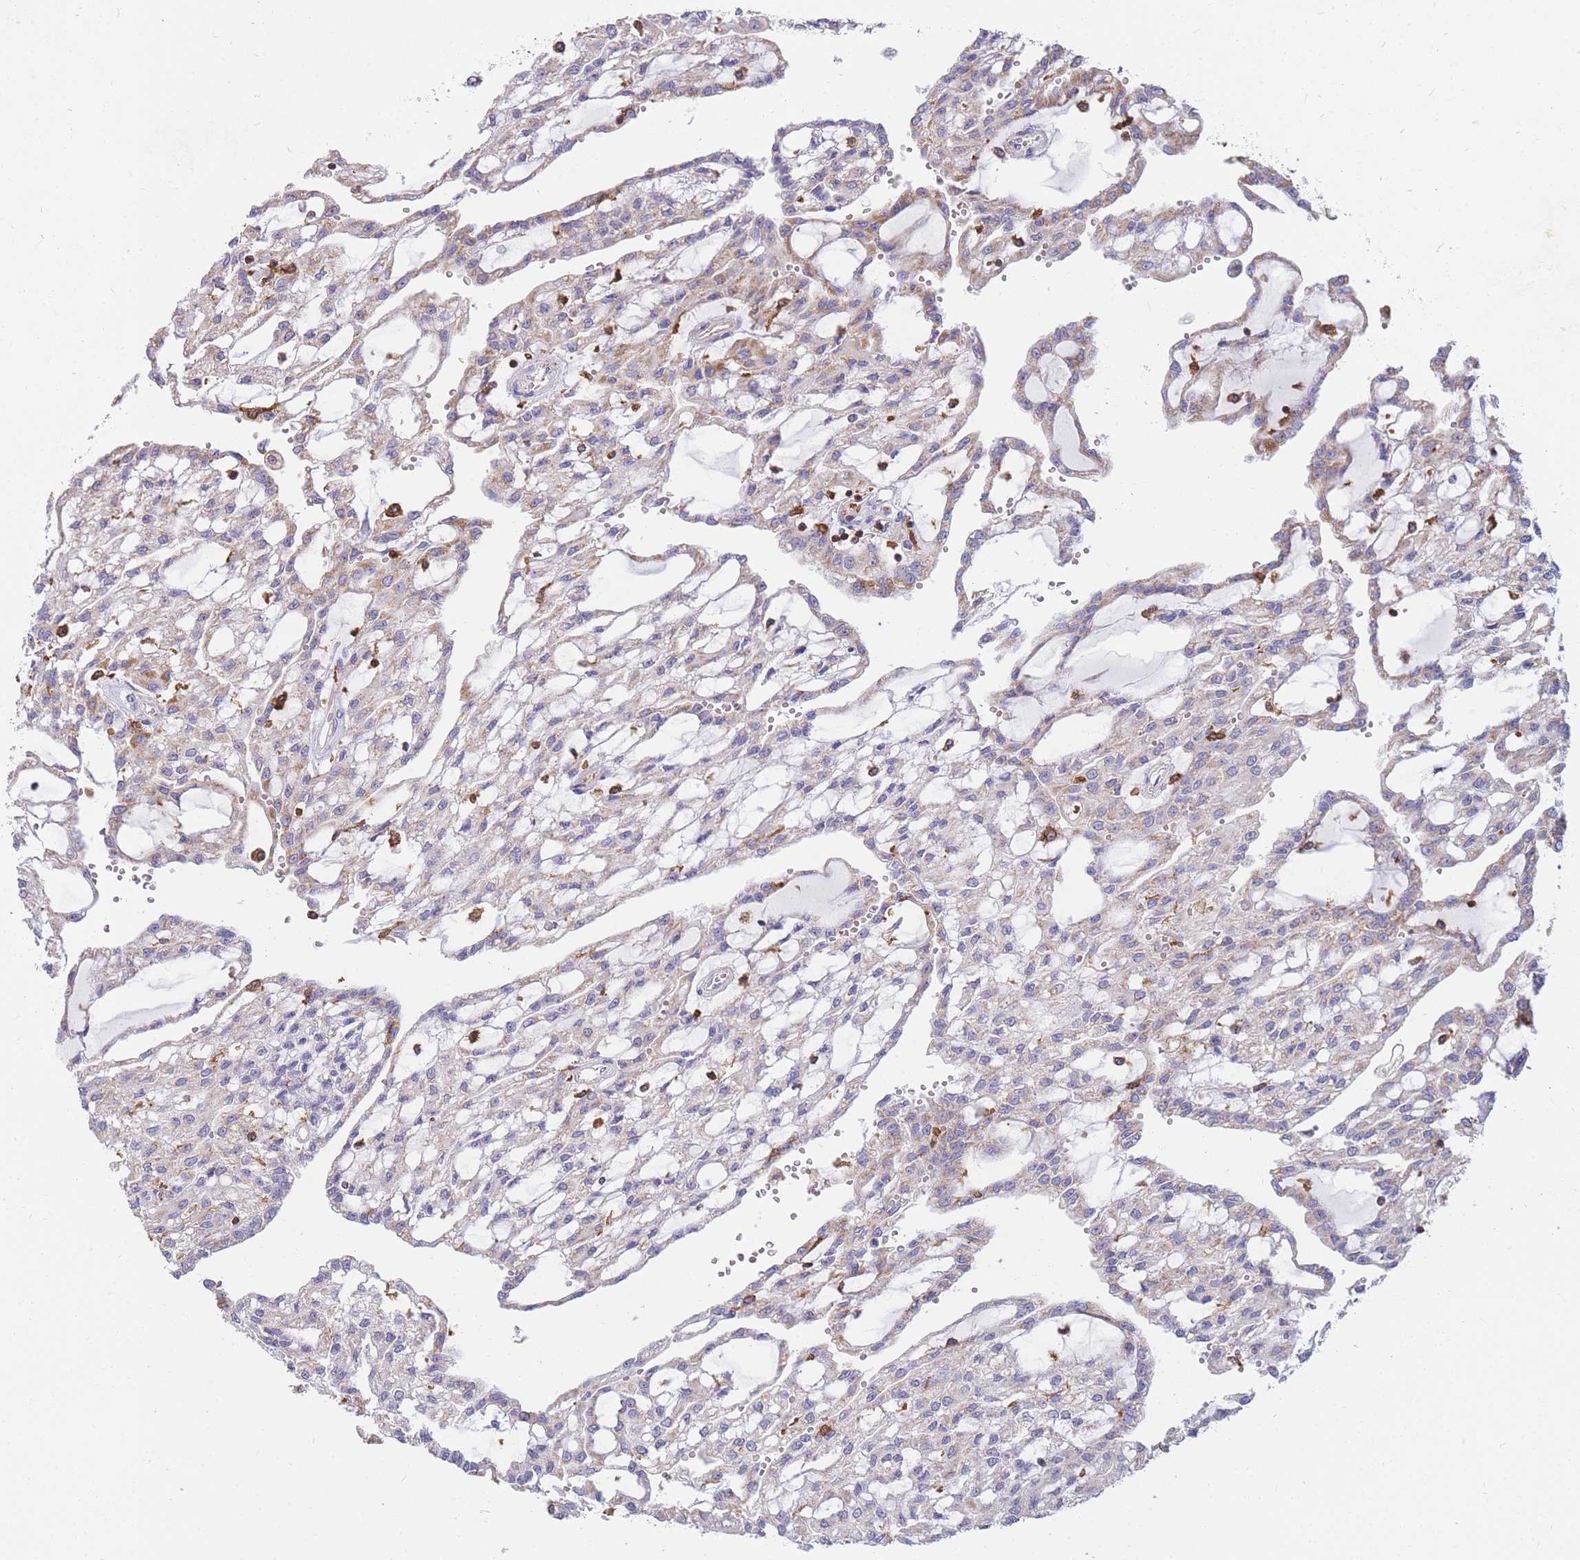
{"staining": {"intensity": "weak", "quantity": "<25%", "location": "cytoplasmic/membranous"}, "tissue": "renal cancer", "cell_type": "Tumor cells", "image_type": "cancer", "snomed": [{"axis": "morphology", "description": "Adenocarcinoma, NOS"}, {"axis": "topography", "description": "Kidney"}], "caption": "A micrograph of renal adenocarcinoma stained for a protein demonstrates no brown staining in tumor cells.", "gene": "MRPL54", "patient": {"sex": "male", "age": 63}}